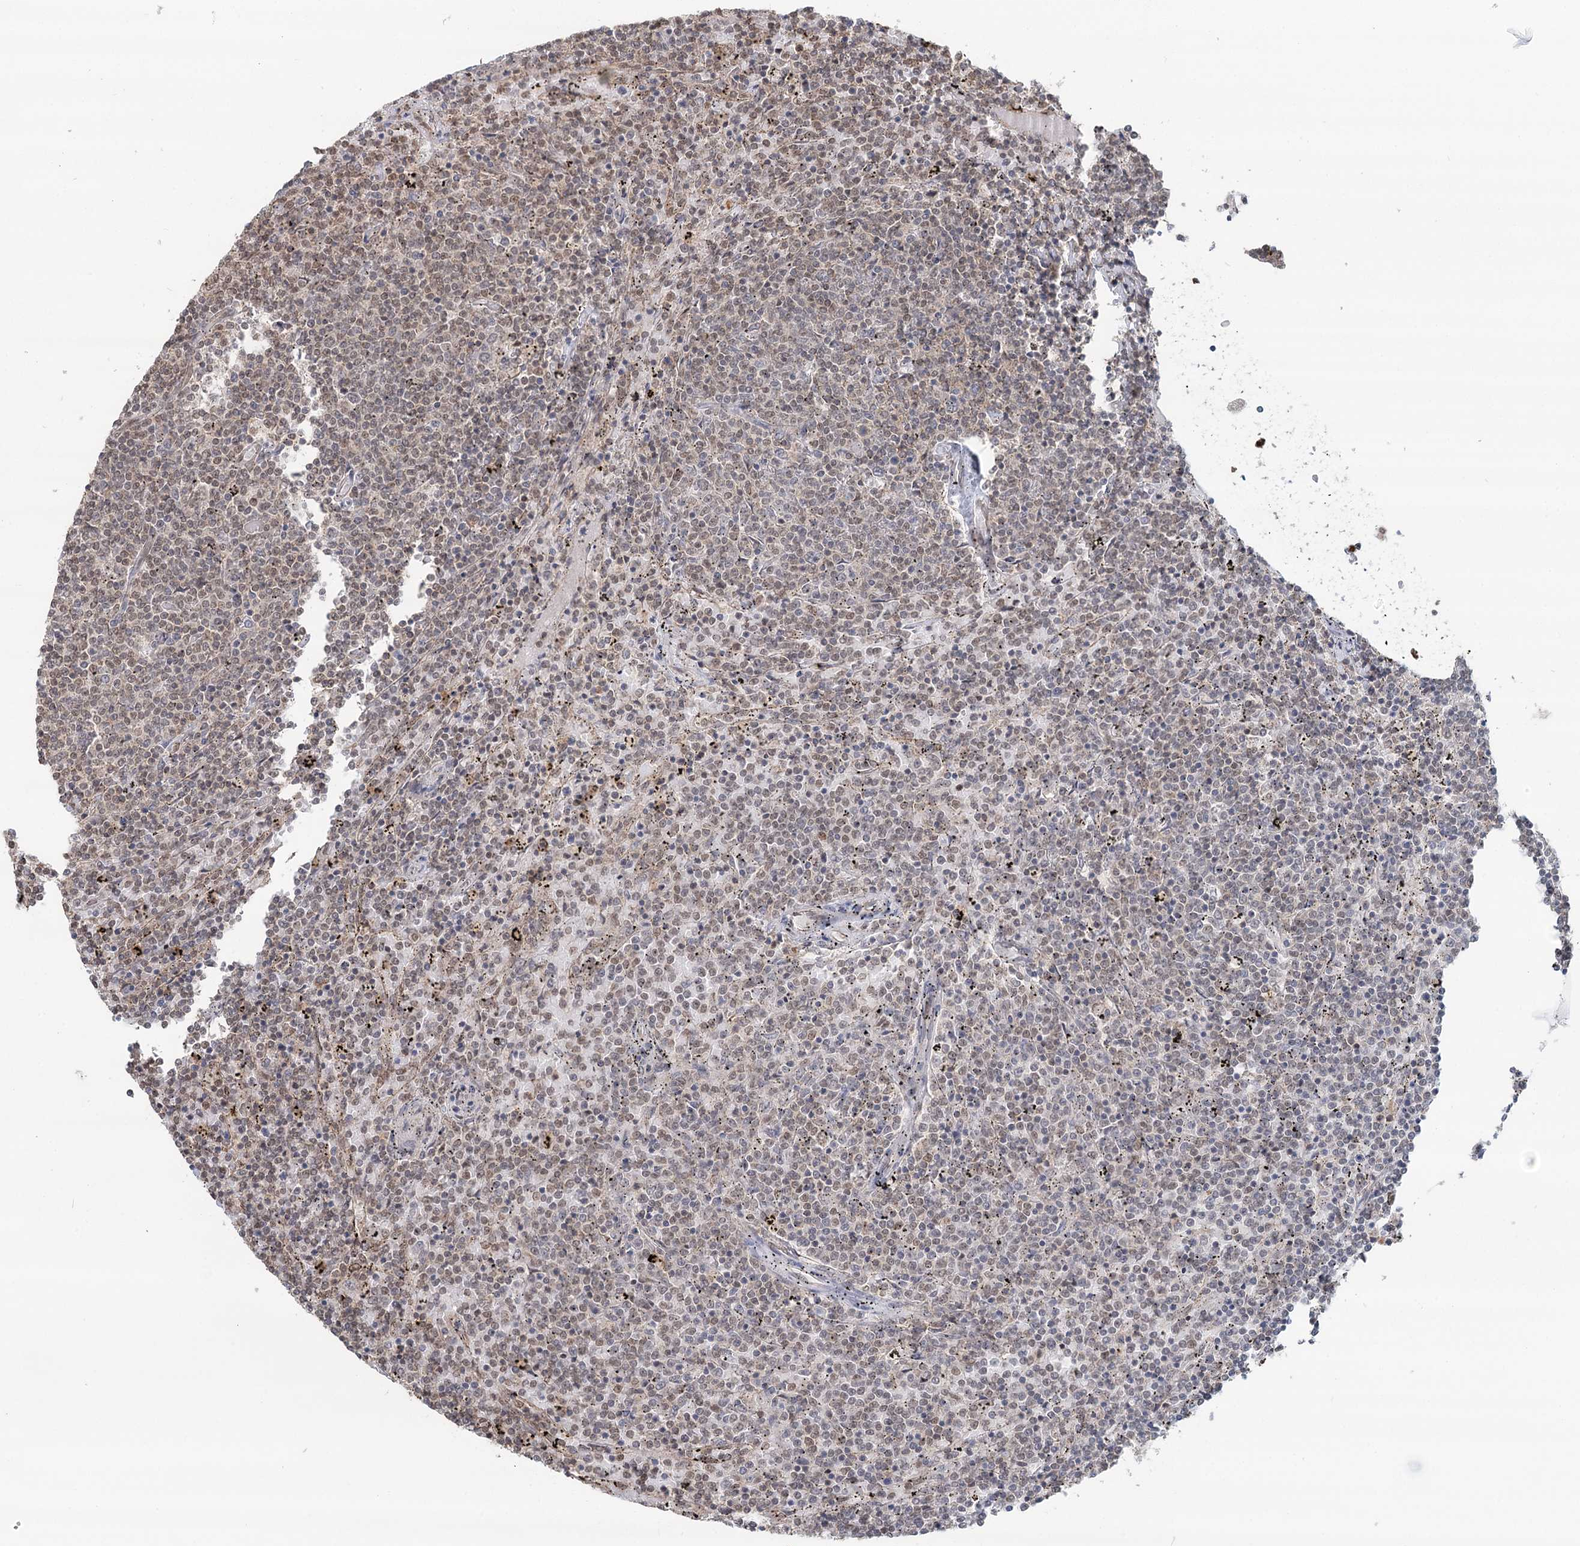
{"staining": {"intensity": "weak", "quantity": "<25%", "location": "nuclear"}, "tissue": "lymphoma", "cell_type": "Tumor cells", "image_type": "cancer", "snomed": [{"axis": "morphology", "description": "Malignant lymphoma, non-Hodgkin's type, Low grade"}, {"axis": "topography", "description": "Spleen"}], "caption": "Immunohistochemistry (IHC) histopathology image of human malignant lymphoma, non-Hodgkin's type (low-grade) stained for a protein (brown), which exhibits no staining in tumor cells. (Brightfield microscopy of DAB (3,3'-diaminobenzidine) immunohistochemistry at high magnification).", "gene": "GPALPP1", "patient": {"sex": "female", "age": 50}}